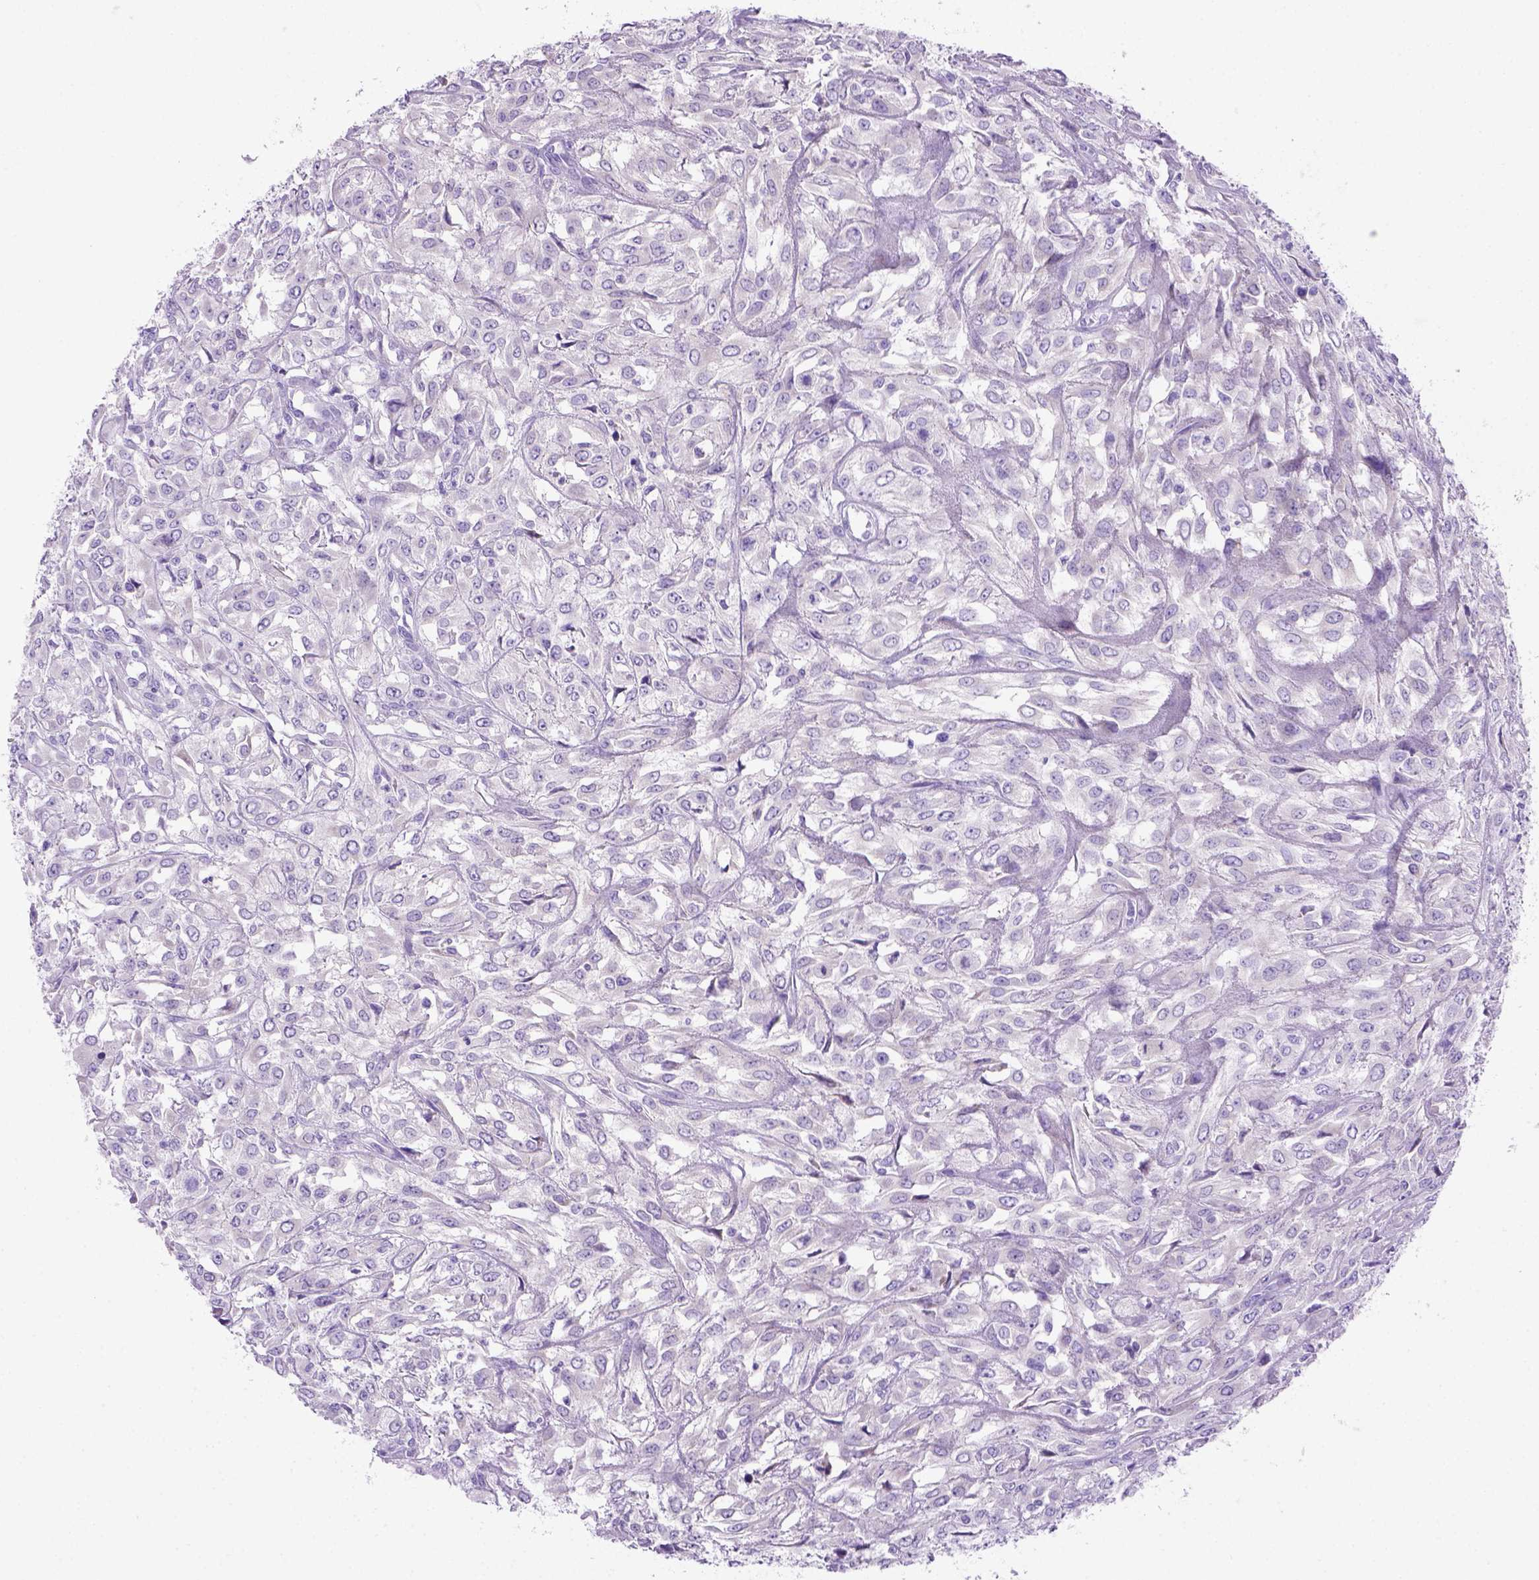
{"staining": {"intensity": "negative", "quantity": "none", "location": "none"}, "tissue": "urothelial cancer", "cell_type": "Tumor cells", "image_type": "cancer", "snomed": [{"axis": "morphology", "description": "Urothelial carcinoma, High grade"}, {"axis": "topography", "description": "Urinary bladder"}], "caption": "DAB (3,3'-diaminobenzidine) immunohistochemical staining of human urothelial cancer exhibits no significant positivity in tumor cells.", "gene": "SIRPD", "patient": {"sex": "male", "age": 67}}